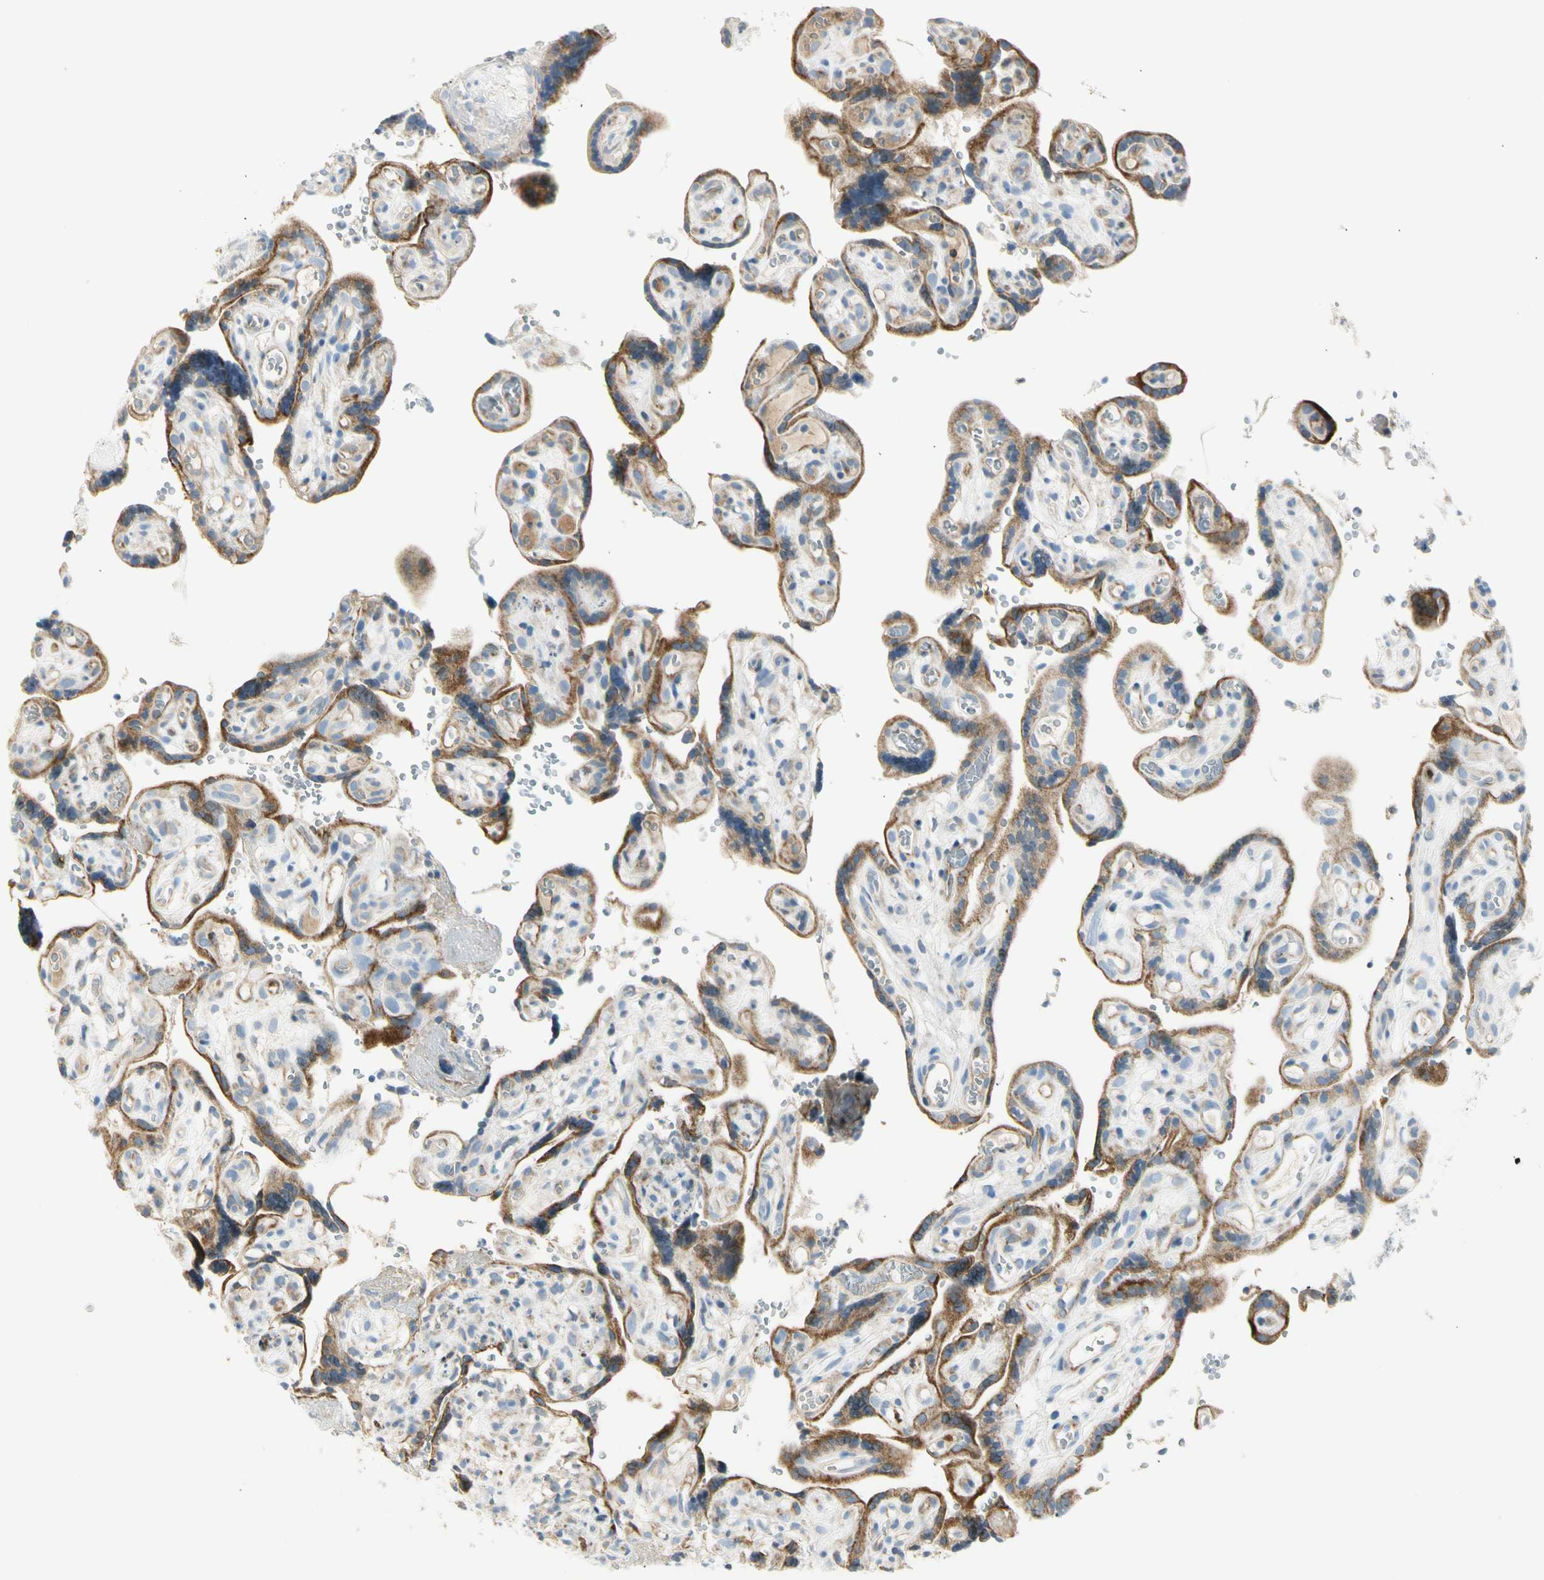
{"staining": {"intensity": "negative", "quantity": "none", "location": "none"}, "tissue": "placenta", "cell_type": "Decidual cells", "image_type": "normal", "snomed": [{"axis": "morphology", "description": "Normal tissue, NOS"}, {"axis": "topography", "description": "Placenta"}], "caption": "IHC photomicrograph of unremarkable placenta: placenta stained with DAB (3,3'-diaminobenzidine) shows no significant protein expression in decidual cells.", "gene": "TNFSF11", "patient": {"sex": "female", "age": 30}}